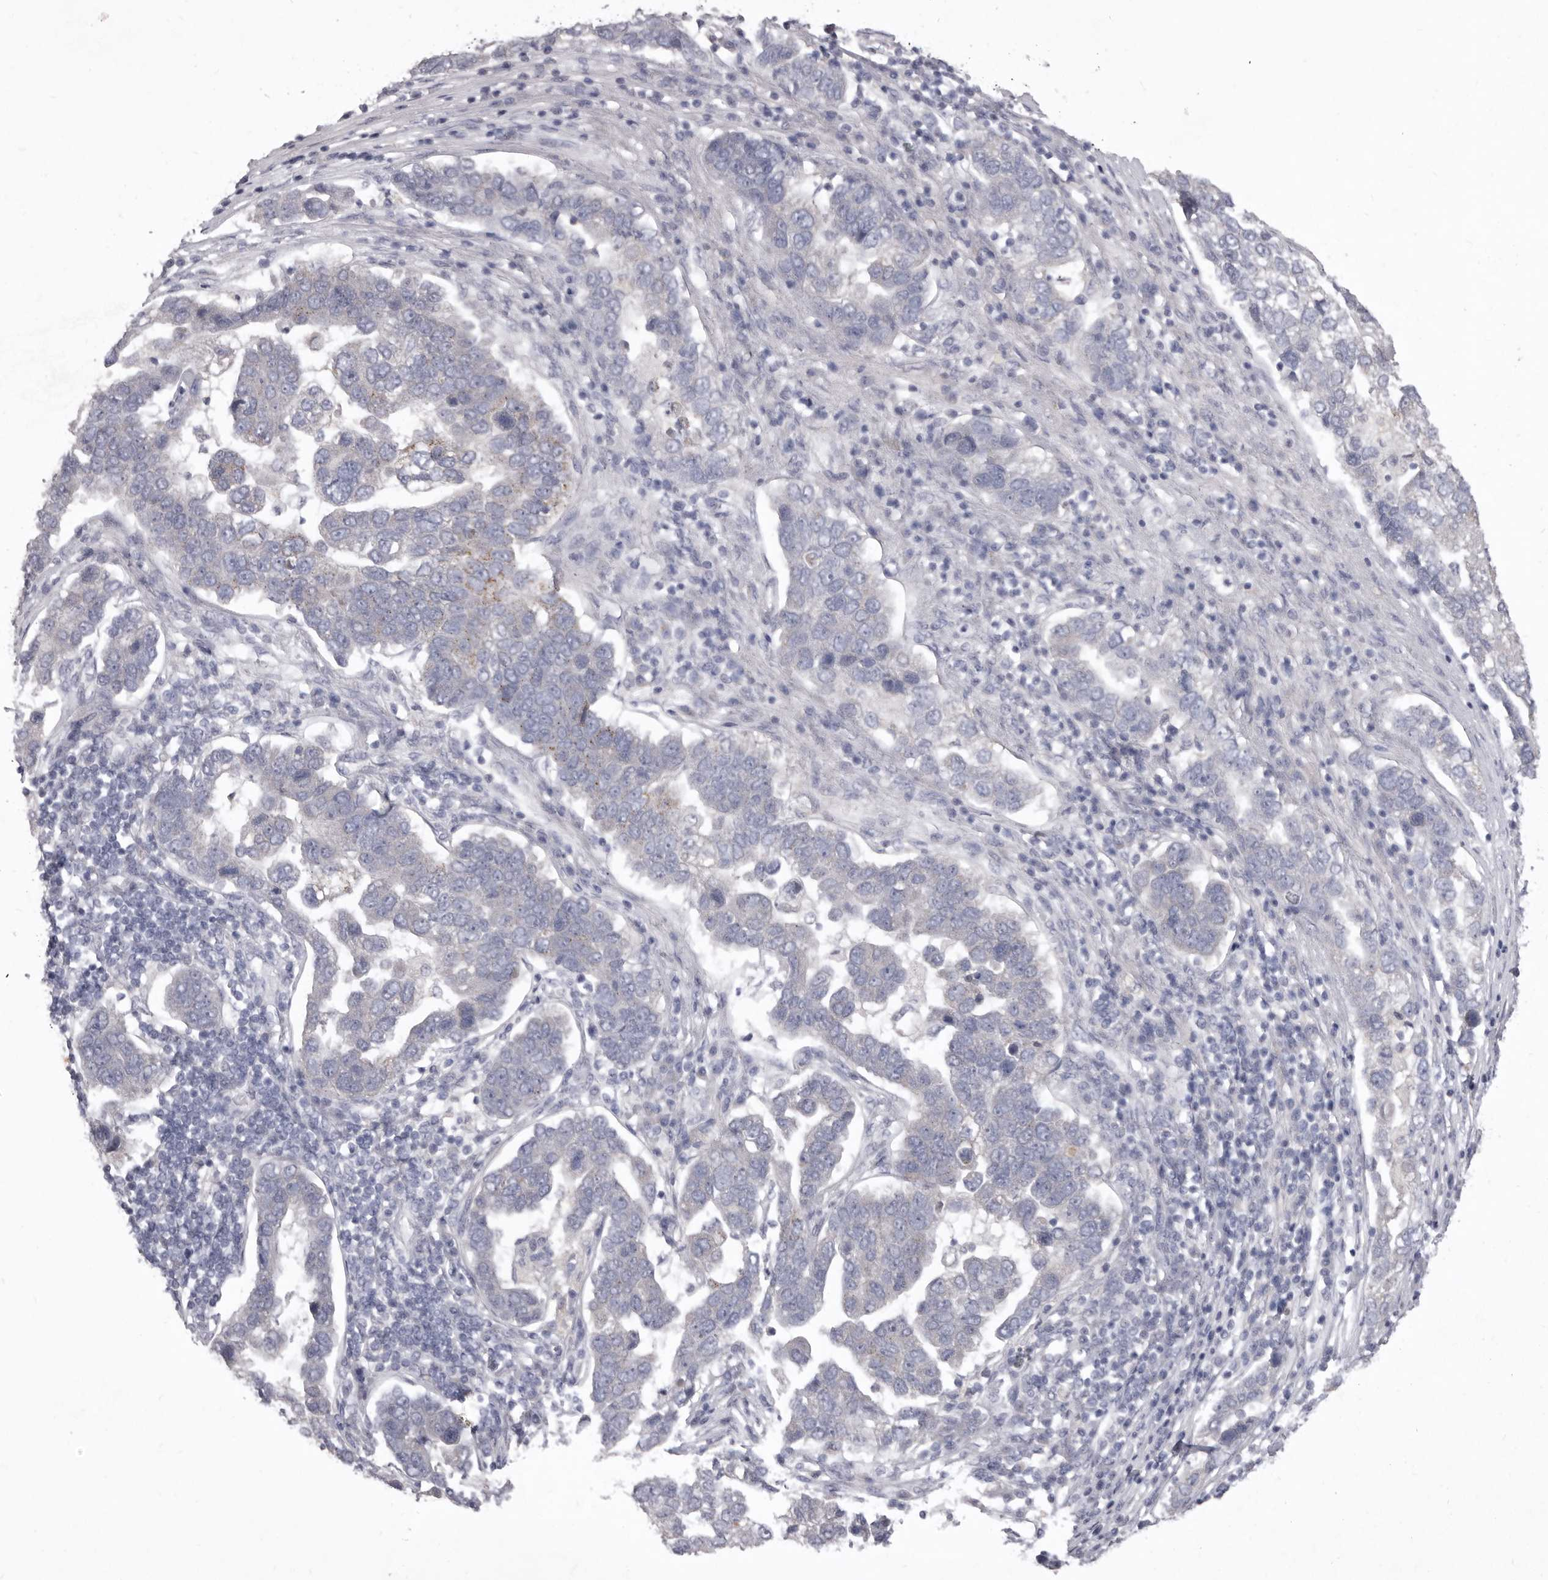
{"staining": {"intensity": "negative", "quantity": "none", "location": "none"}, "tissue": "pancreatic cancer", "cell_type": "Tumor cells", "image_type": "cancer", "snomed": [{"axis": "morphology", "description": "Adenocarcinoma, NOS"}, {"axis": "topography", "description": "Pancreas"}], "caption": "The immunohistochemistry (IHC) histopathology image has no significant expression in tumor cells of pancreatic adenocarcinoma tissue.", "gene": "P2RX6", "patient": {"sex": "female", "age": 61}}